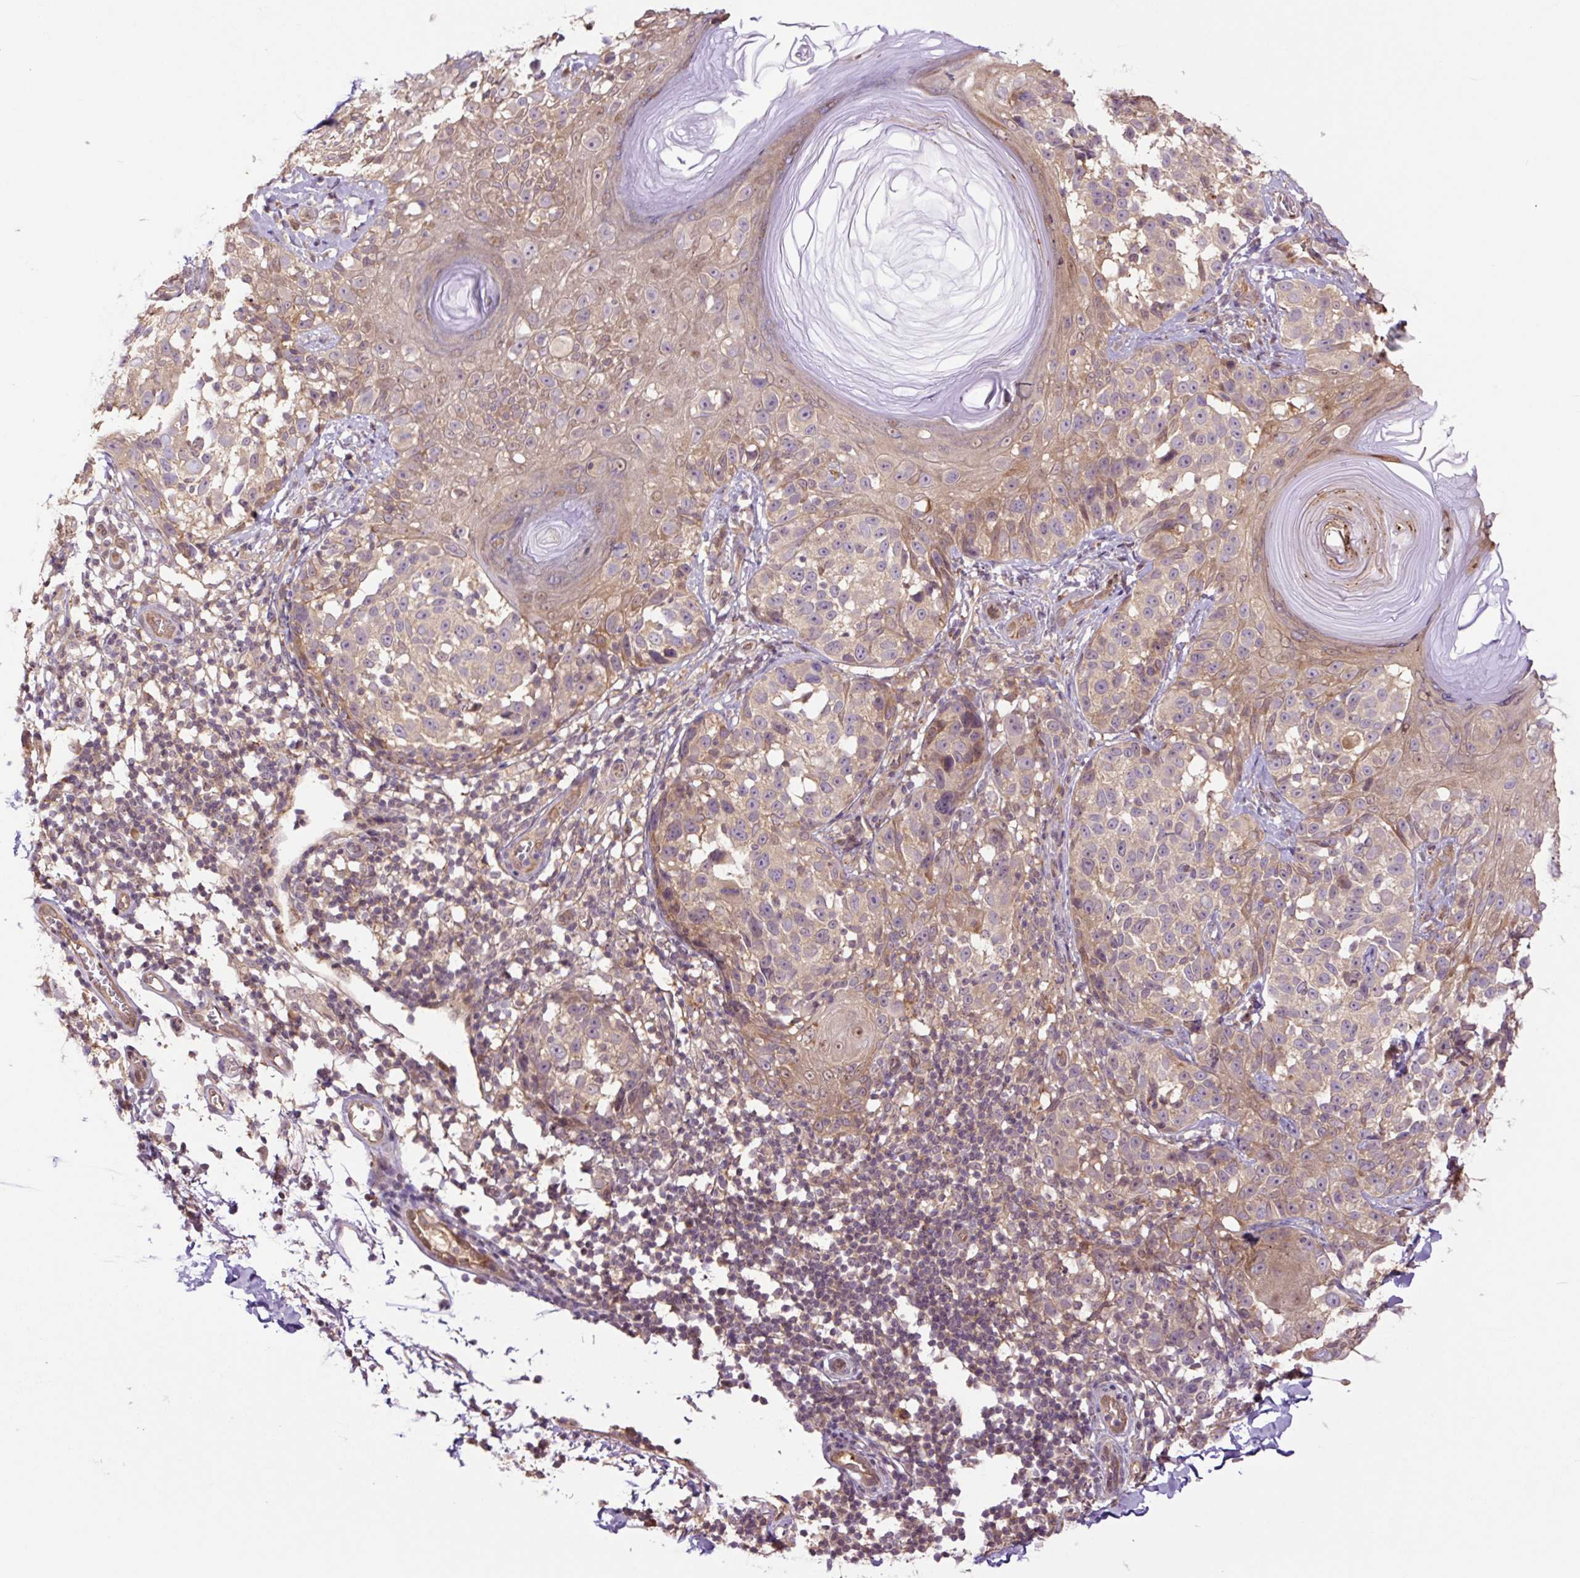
{"staining": {"intensity": "weak", "quantity": "25%-75%", "location": "cytoplasmic/membranous"}, "tissue": "melanoma", "cell_type": "Tumor cells", "image_type": "cancer", "snomed": [{"axis": "morphology", "description": "Malignant melanoma, NOS"}, {"axis": "topography", "description": "Skin"}], "caption": "Protein staining shows weak cytoplasmic/membranous staining in about 25%-75% of tumor cells in melanoma.", "gene": "TPT1", "patient": {"sex": "male", "age": 73}}